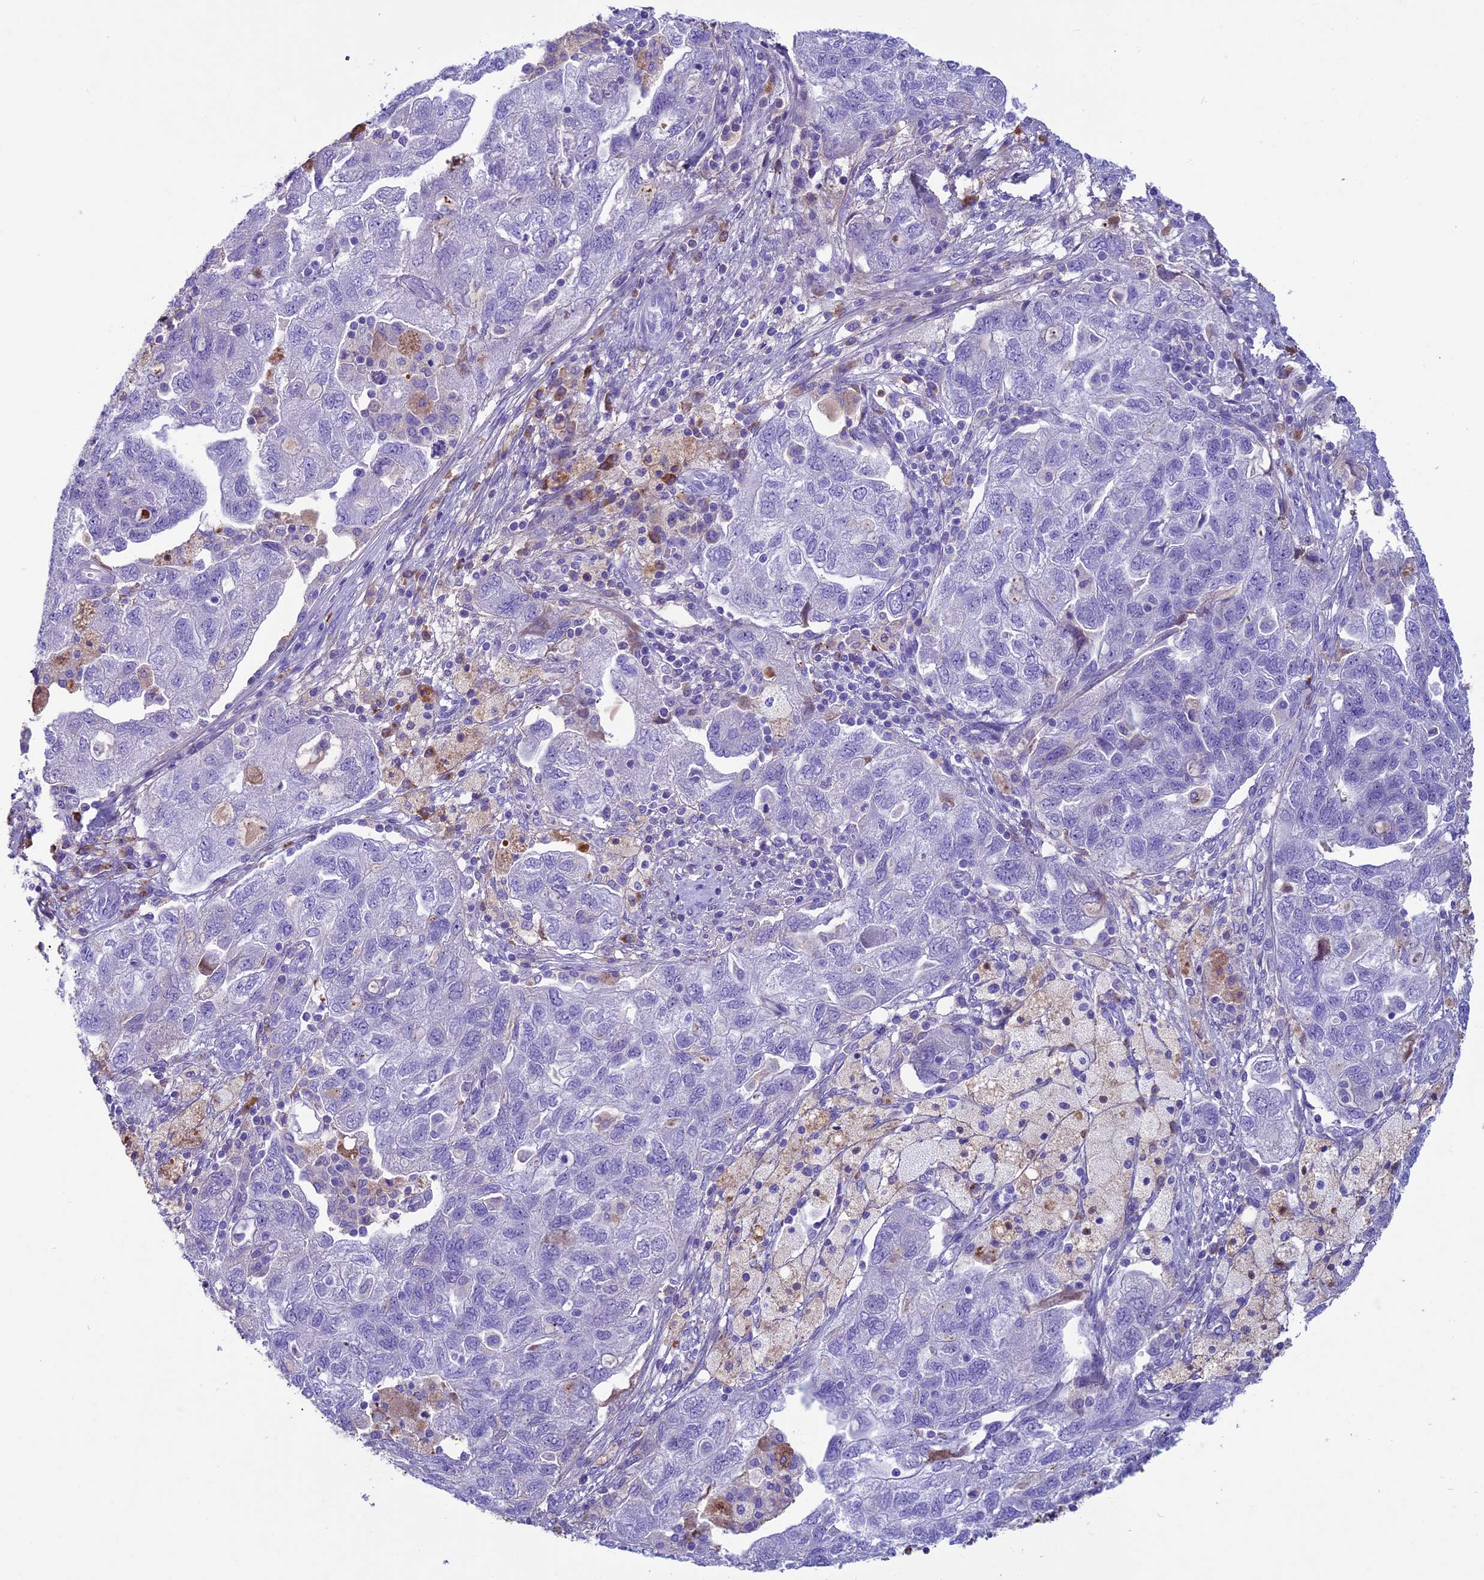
{"staining": {"intensity": "negative", "quantity": "none", "location": "none"}, "tissue": "ovarian cancer", "cell_type": "Tumor cells", "image_type": "cancer", "snomed": [{"axis": "morphology", "description": "Carcinoma, NOS"}, {"axis": "morphology", "description": "Cystadenocarcinoma, serous, NOS"}, {"axis": "topography", "description": "Ovary"}], "caption": "The image displays no significant positivity in tumor cells of carcinoma (ovarian).", "gene": "IGSF6", "patient": {"sex": "female", "age": 69}}